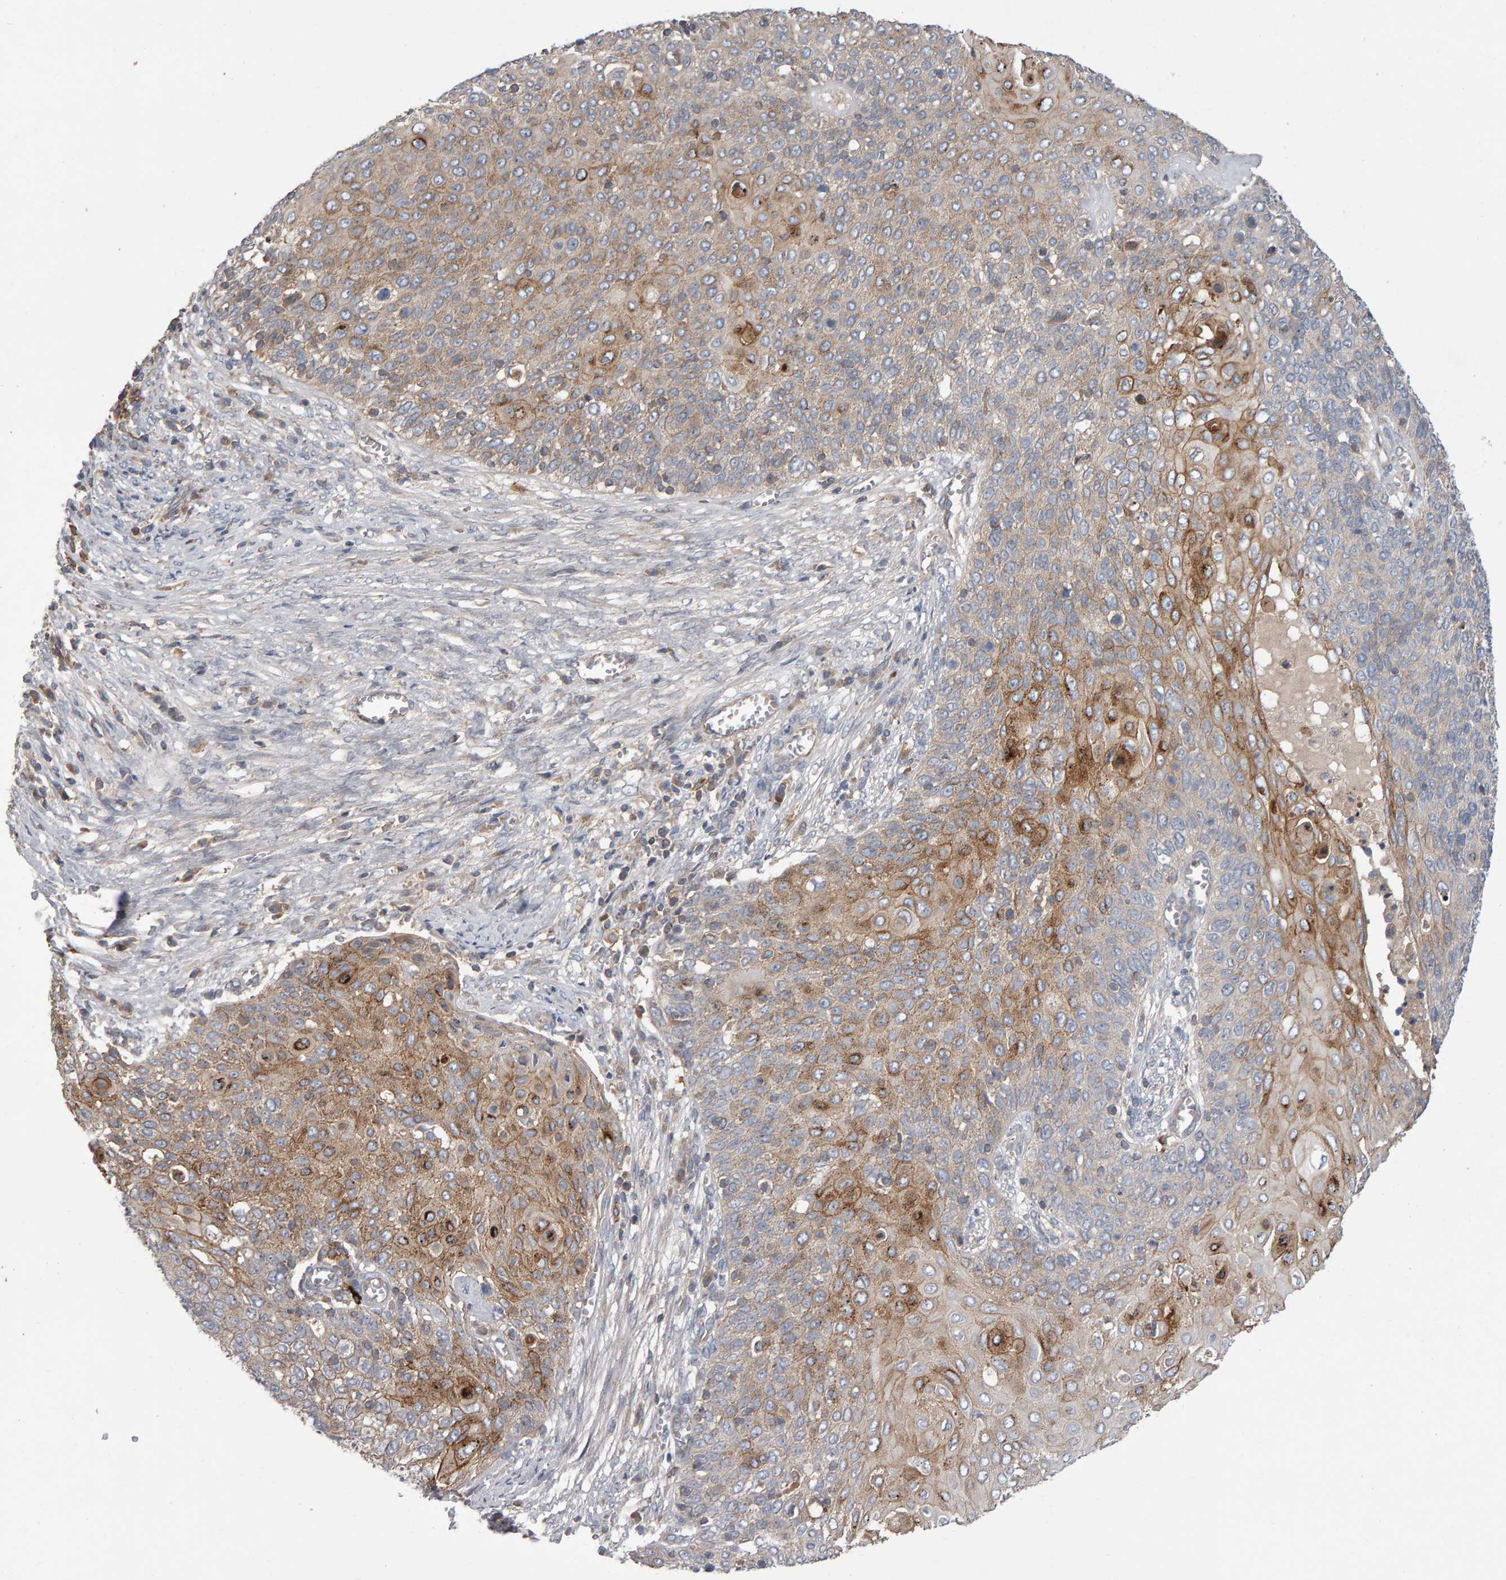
{"staining": {"intensity": "moderate", "quantity": "25%-75%", "location": "cytoplasmic/membranous"}, "tissue": "cervical cancer", "cell_type": "Tumor cells", "image_type": "cancer", "snomed": [{"axis": "morphology", "description": "Squamous cell carcinoma, NOS"}, {"axis": "topography", "description": "Cervix"}], "caption": "Cervical cancer stained for a protein demonstrates moderate cytoplasmic/membranous positivity in tumor cells. (Stains: DAB in brown, nuclei in blue, Microscopy: brightfield microscopy at high magnification).", "gene": "PGS1", "patient": {"sex": "female", "age": 39}}